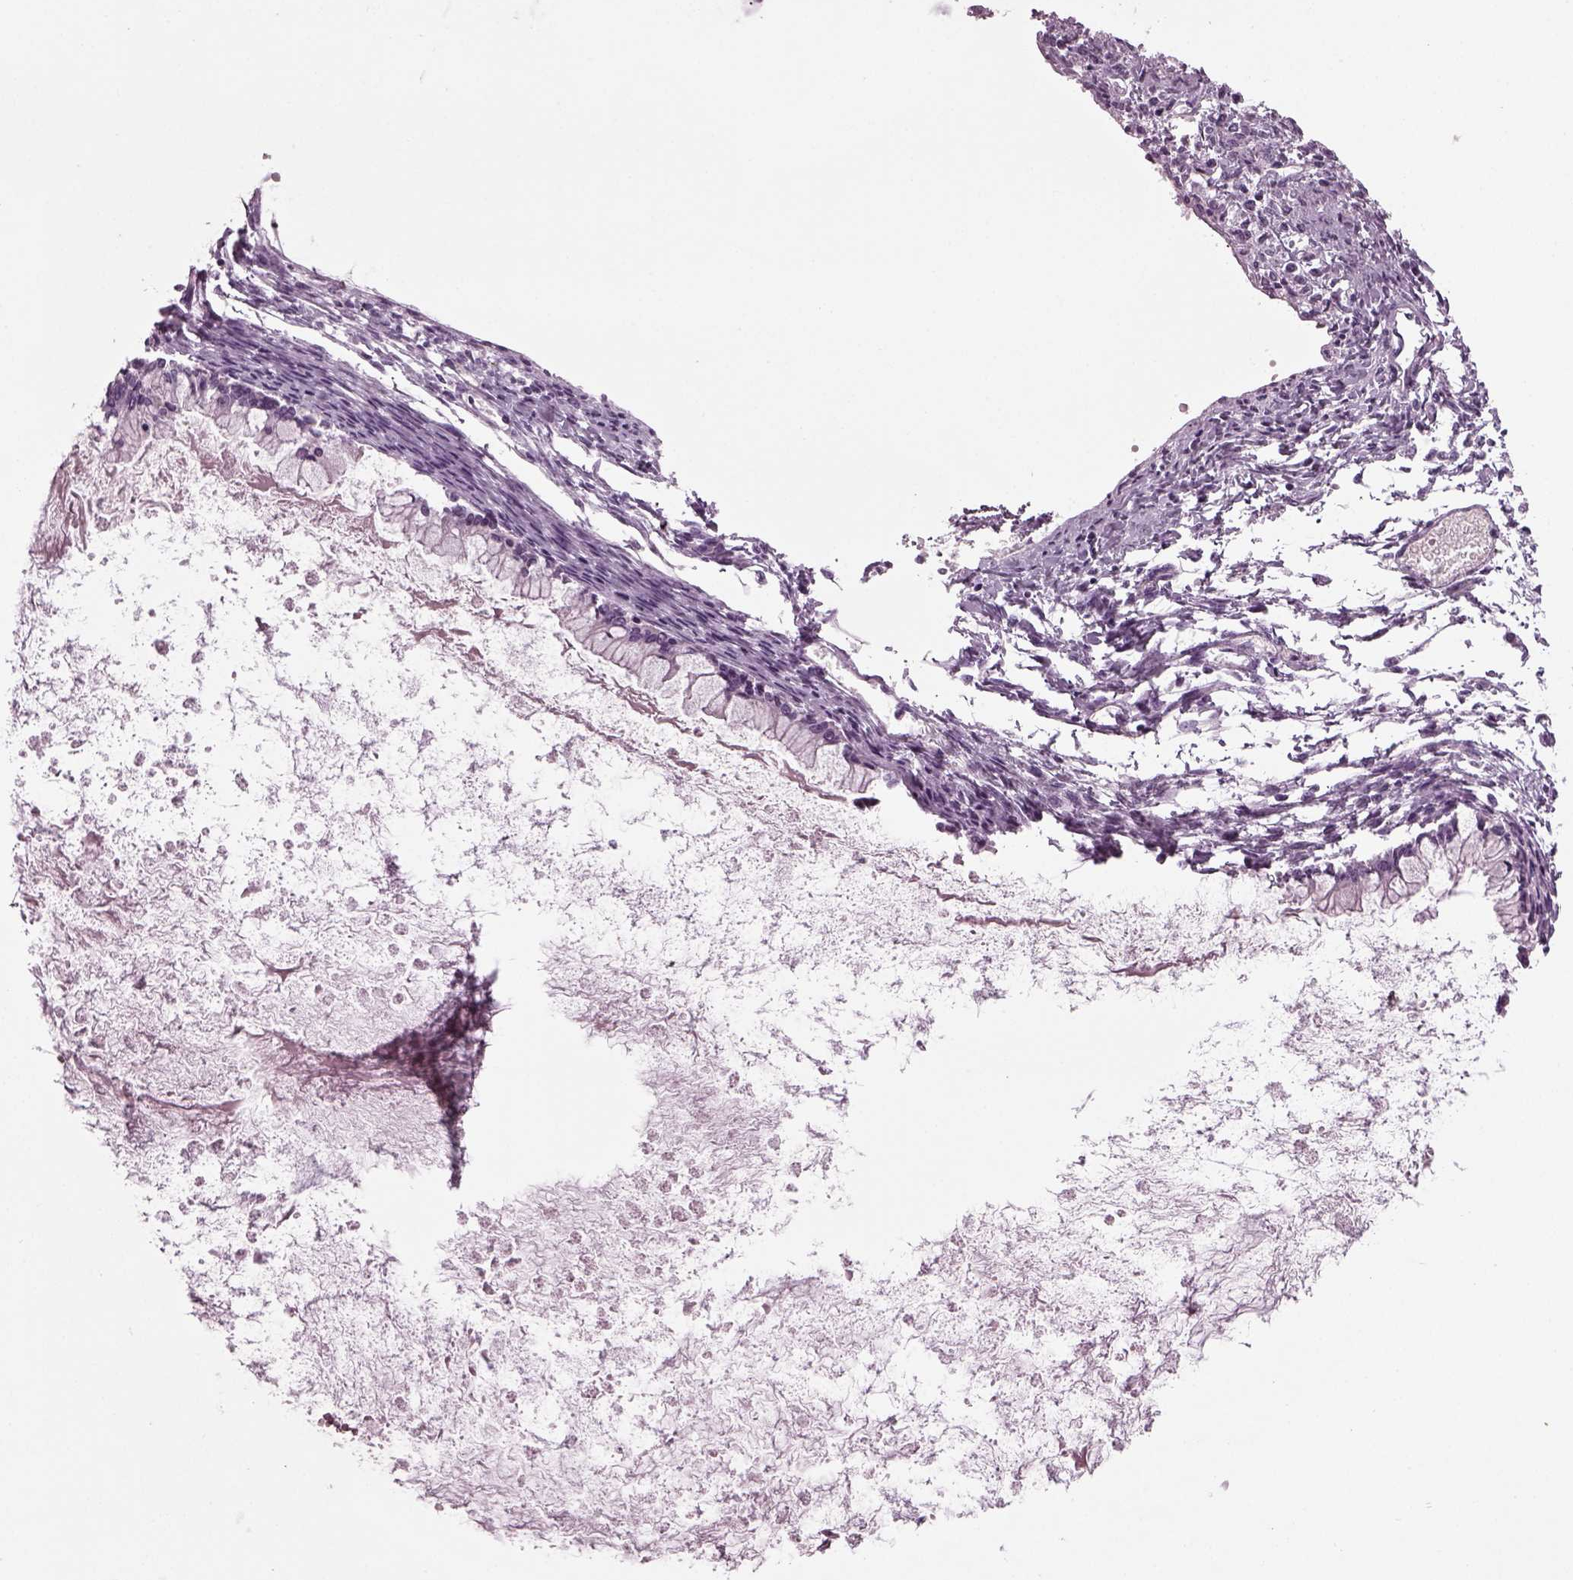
{"staining": {"intensity": "negative", "quantity": "none", "location": "none"}, "tissue": "ovarian cancer", "cell_type": "Tumor cells", "image_type": "cancer", "snomed": [{"axis": "morphology", "description": "Cystadenocarcinoma, mucinous, NOS"}, {"axis": "topography", "description": "Ovary"}], "caption": "DAB (3,3'-diaminobenzidine) immunohistochemical staining of human ovarian cancer (mucinous cystadenocarcinoma) displays no significant expression in tumor cells.", "gene": "DPYSL5", "patient": {"sex": "female", "age": 67}}